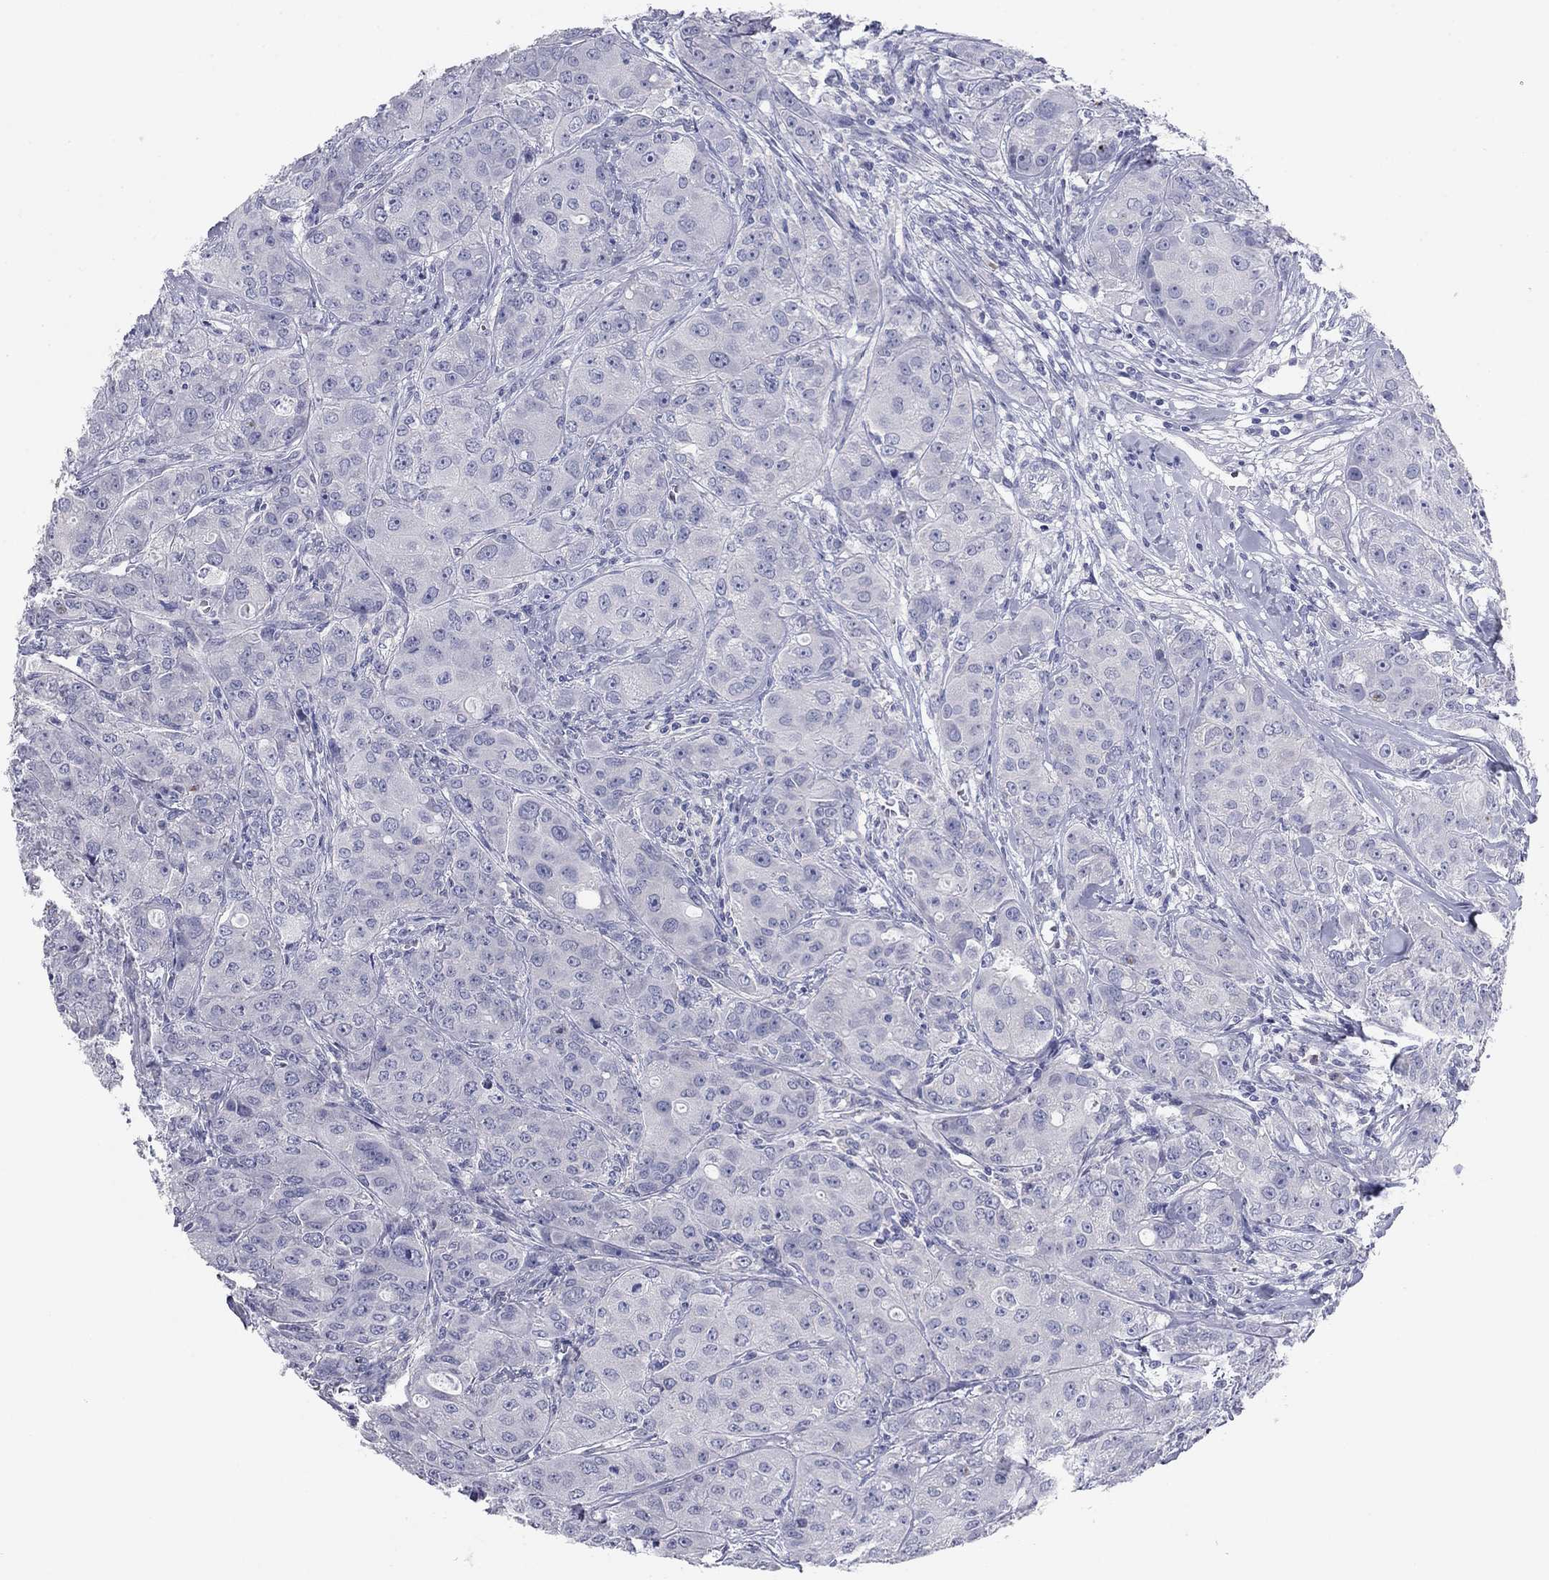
{"staining": {"intensity": "negative", "quantity": "none", "location": "none"}, "tissue": "breast cancer", "cell_type": "Tumor cells", "image_type": "cancer", "snomed": [{"axis": "morphology", "description": "Duct carcinoma"}, {"axis": "topography", "description": "Breast"}], "caption": "Immunohistochemistry image of neoplastic tissue: human infiltrating ductal carcinoma (breast) stained with DAB (3,3'-diaminobenzidine) reveals no significant protein positivity in tumor cells.", "gene": "GRK7", "patient": {"sex": "female", "age": 43}}